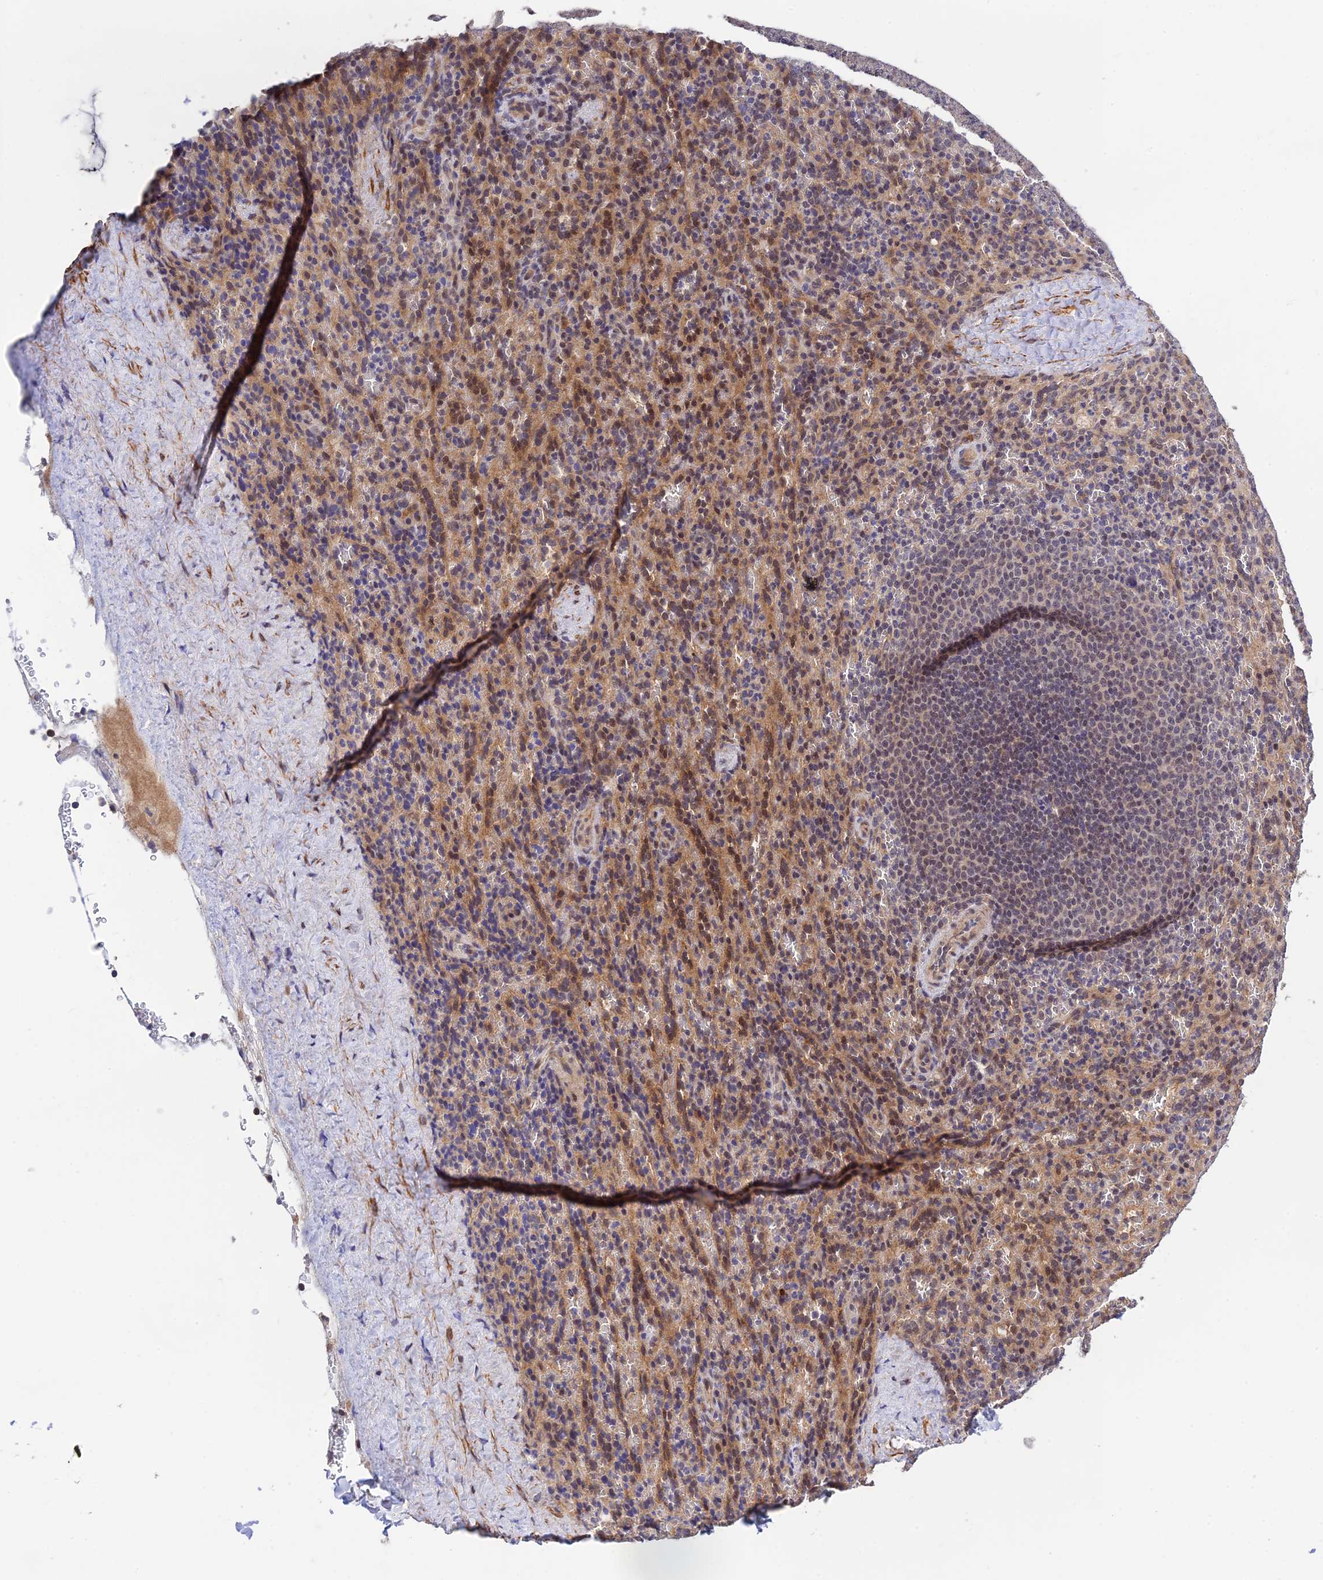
{"staining": {"intensity": "negative", "quantity": "none", "location": "none"}, "tissue": "spleen", "cell_type": "Cells in red pulp", "image_type": "normal", "snomed": [{"axis": "morphology", "description": "Normal tissue, NOS"}, {"axis": "topography", "description": "Spleen"}], "caption": "The immunohistochemistry image has no significant expression in cells in red pulp of spleen.", "gene": "CWH43", "patient": {"sex": "female", "age": 21}}